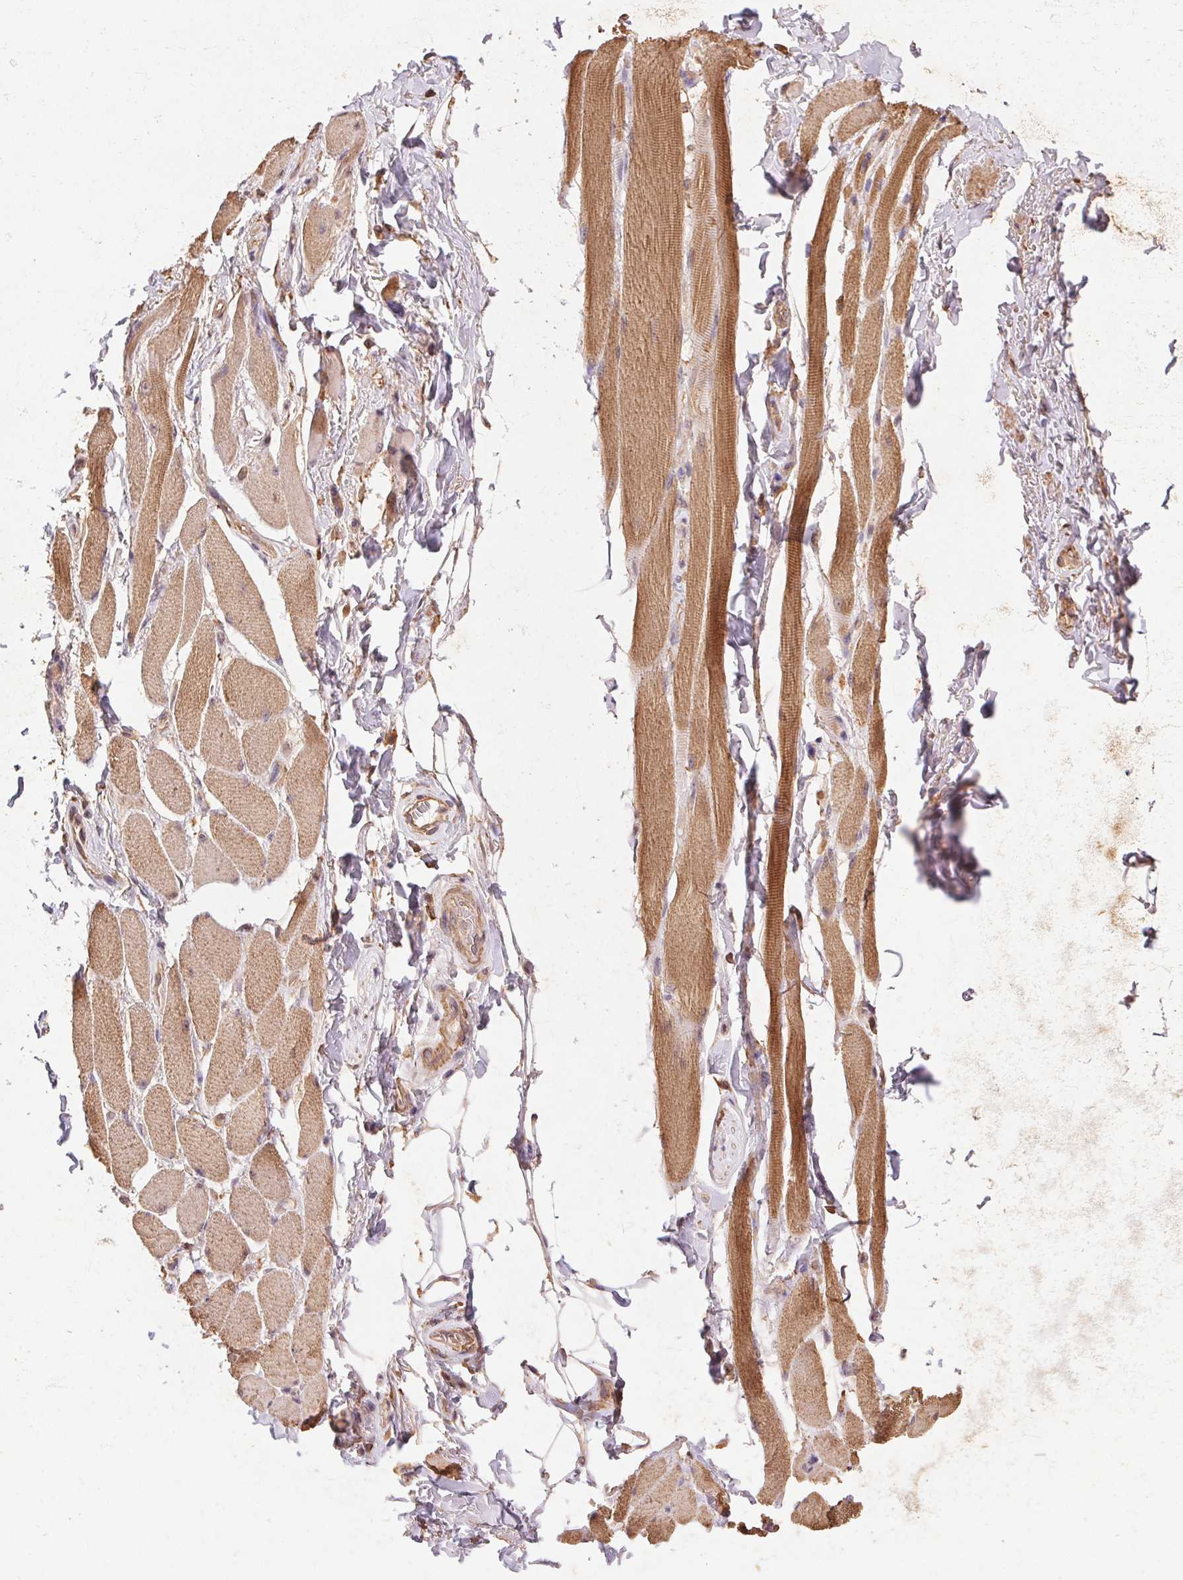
{"staining": {"intensity": "moderate", "quantity": ">75%", "location": "cytoplasmic/membranous"}, "tissue": "skeletal muscle", "cell_type": "Myocytes", "image_type": "normal", "snomed": [{"axis": "morphology", "description": "Normal tissue, NOS"}, {"axis": "topography", "description": "Skeletal muscle"}, {"axis": "topography", "description": "Anal"}, {"axis": "topography", "description": "Peripheral nerve tissue"}], "caption": "High-magnification brightfield microscopy of normal skeletal muscle stained with DAB (brown) and counterstained with hematoxylin (blue). myocytes exhibit moderate cytoplasmic/membranous positivity is seen in about>75% of cells.", "gene": "ATG10", "patient": {"sex": "male", "age": 53}}